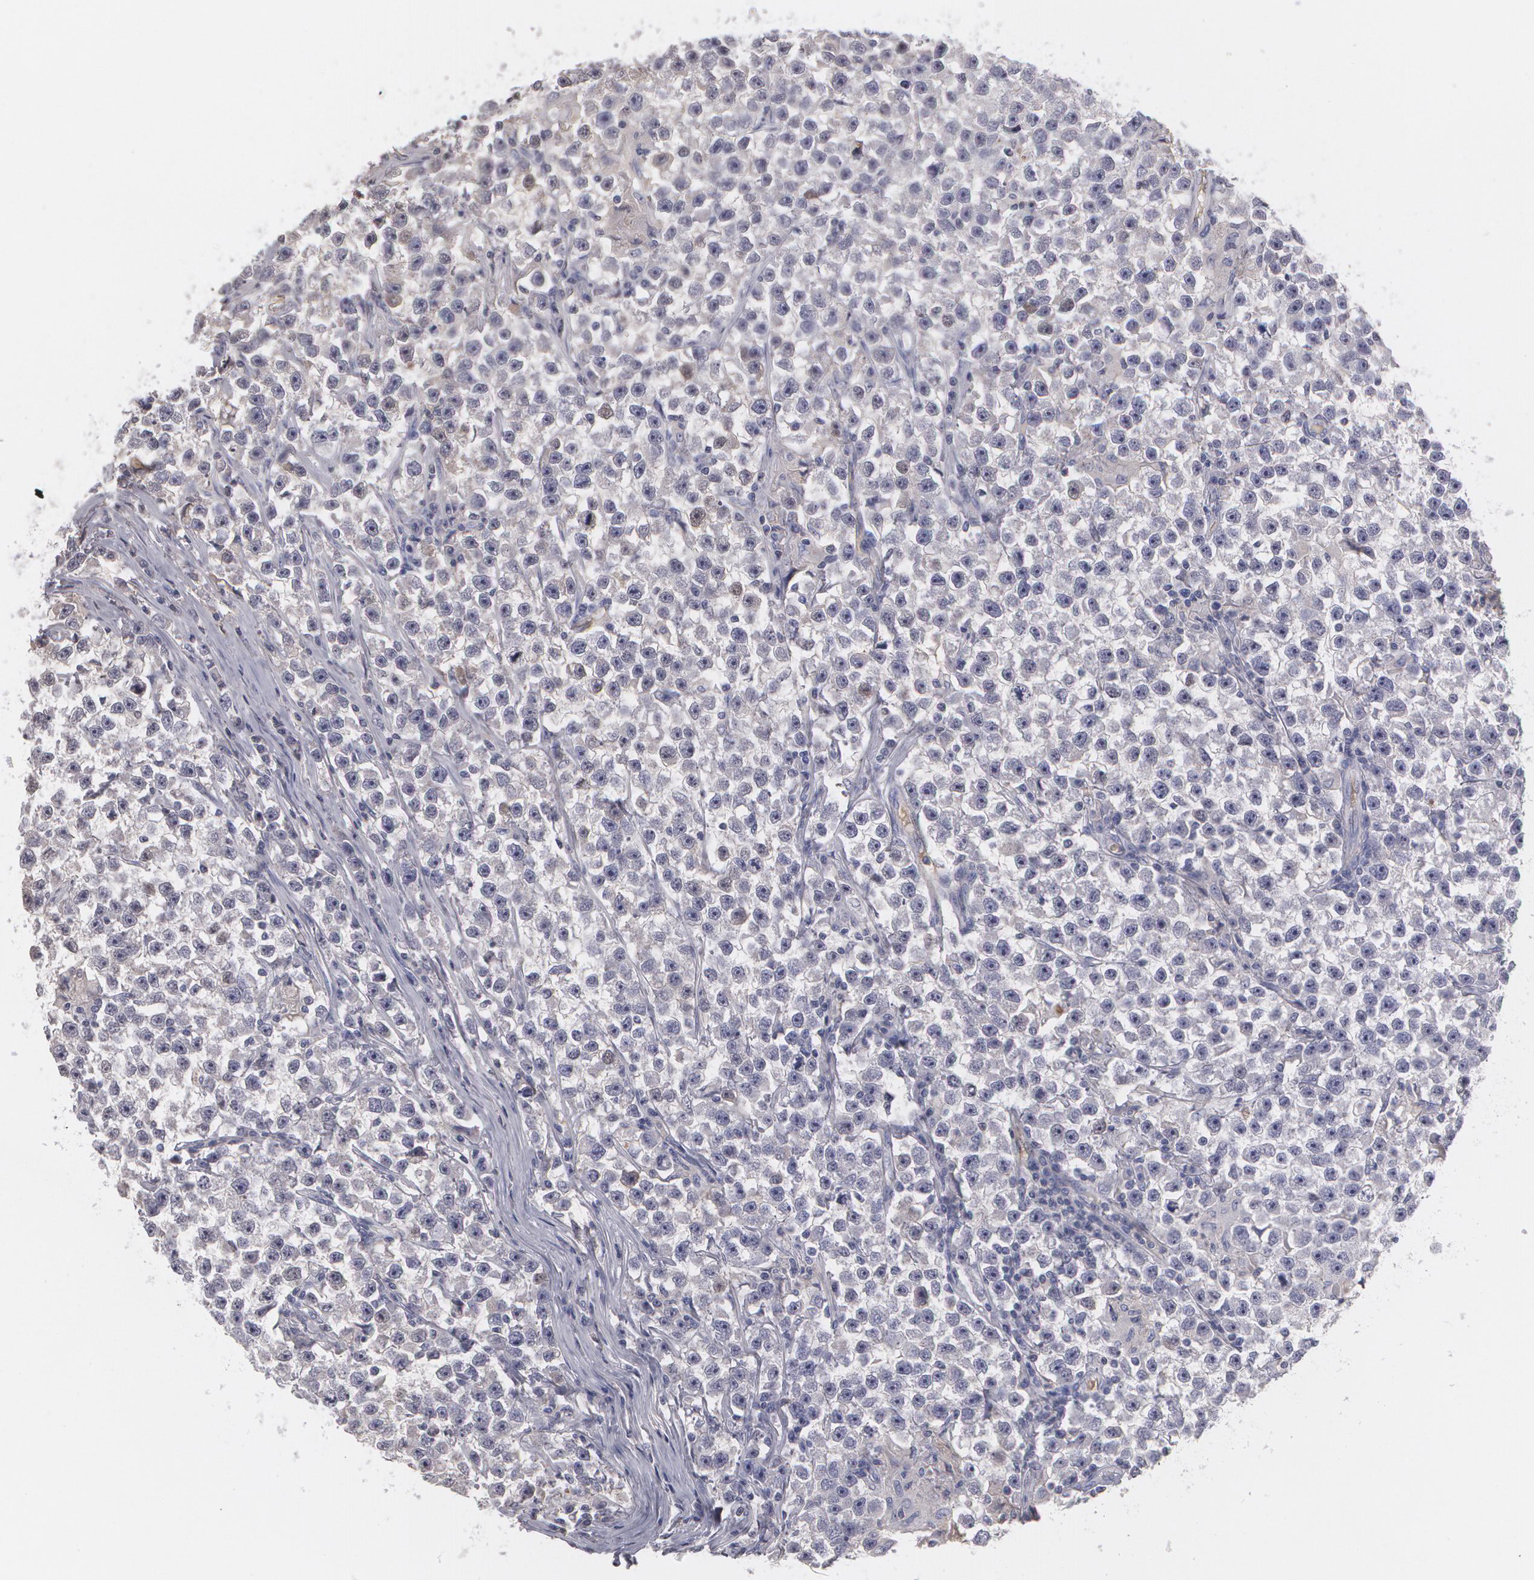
{"staining": {"intensity": "negative", "quantity": "none", "location": "none"}, "tissue": "testis cancer", "cell_type": "Tumor cells", "image_type": "cancer", "snomed": [{"axis": "morphology", "description": "Seminoma, NOS"}, {"axis": "topography", "description": "Testis"}], "caption": "Testis cancer (seminoma) stained for a protein using IHC displays no staining tumor cells.", "gene": "SERPINA1", "patient": {"sex": "male", "age": 33}}